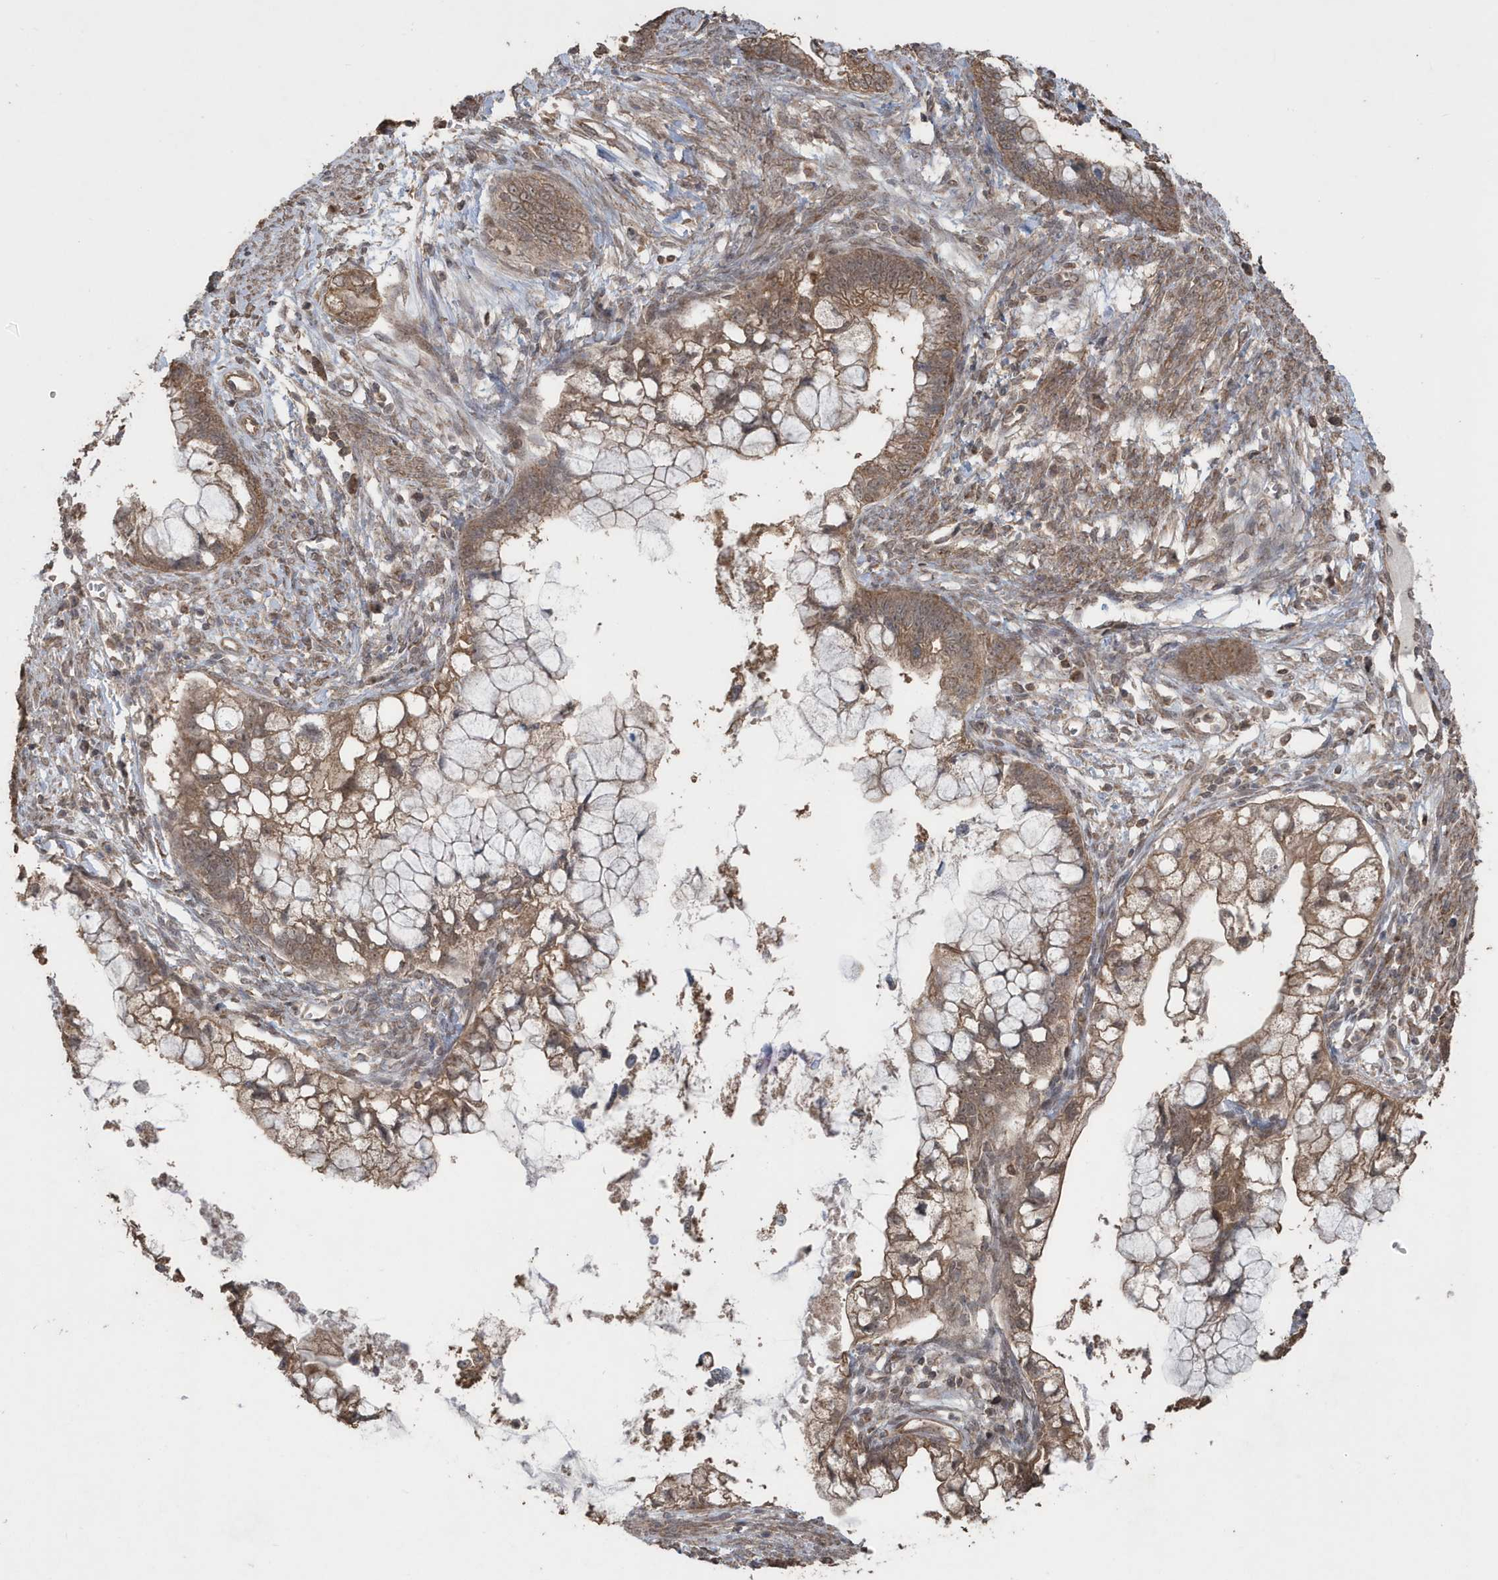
{"staining": {"intensity": "moderate", "quantity": ">75%", "location": "cytoplasmic/membranous"}, "tissue": "cervical cancer", "cell_type": "Tumor cells", "image_type": "cancer", "snomed": [{"axis": "morphology", "description": "Adenocarcinoma, NOS"}, {"axis": "topography", "description": "Cervix"}], "caption": "There is medium levels of moderate cytoplasmic/membranous positivity in tumor cells of cervical adenocarcinoma, as demonstrated by immunohistochemical staining (brown color).", "gene": "PAXBP1", "patient": {"sex": "female", "age": 44}}